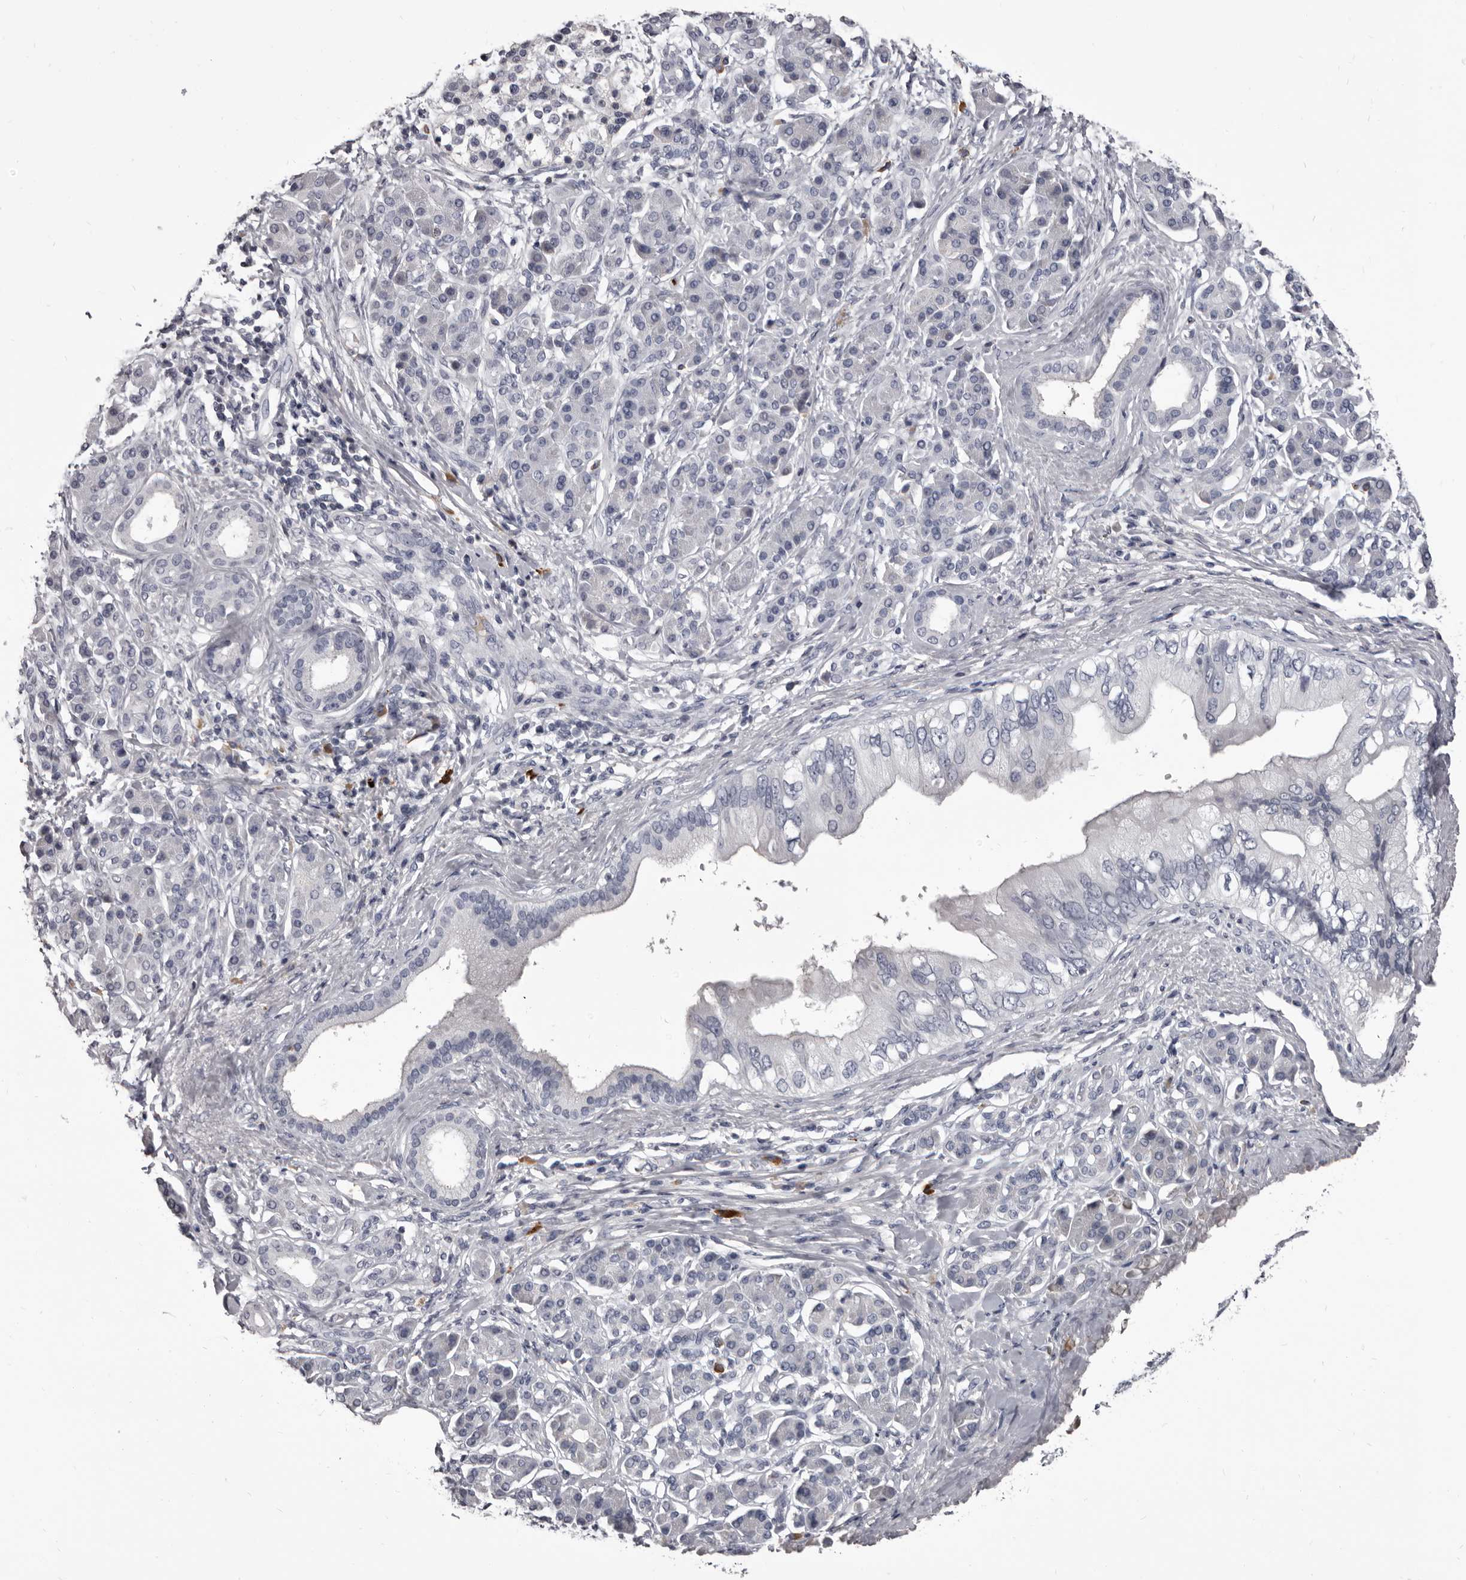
{"staining": {"intensity": "negative", "quantity": "none", "location": "none"}, "tissue": "pancreatic cancer", "cell_type": "Tumor cells", "image_type": "cancer", "snomed": [{"axis": "morphology", "description": "Adenocarcinoma, NOS"}, {"axis": "topography", "description": "Pancreas"}], "caption": "Immunohistochemistry photomicrograph of pancreatic cancer stained for a protein (brown), which demonstrates no positivity in tumor cells.", "gene": "GZMH", "patient": {"sex": "female", "age": 56}}